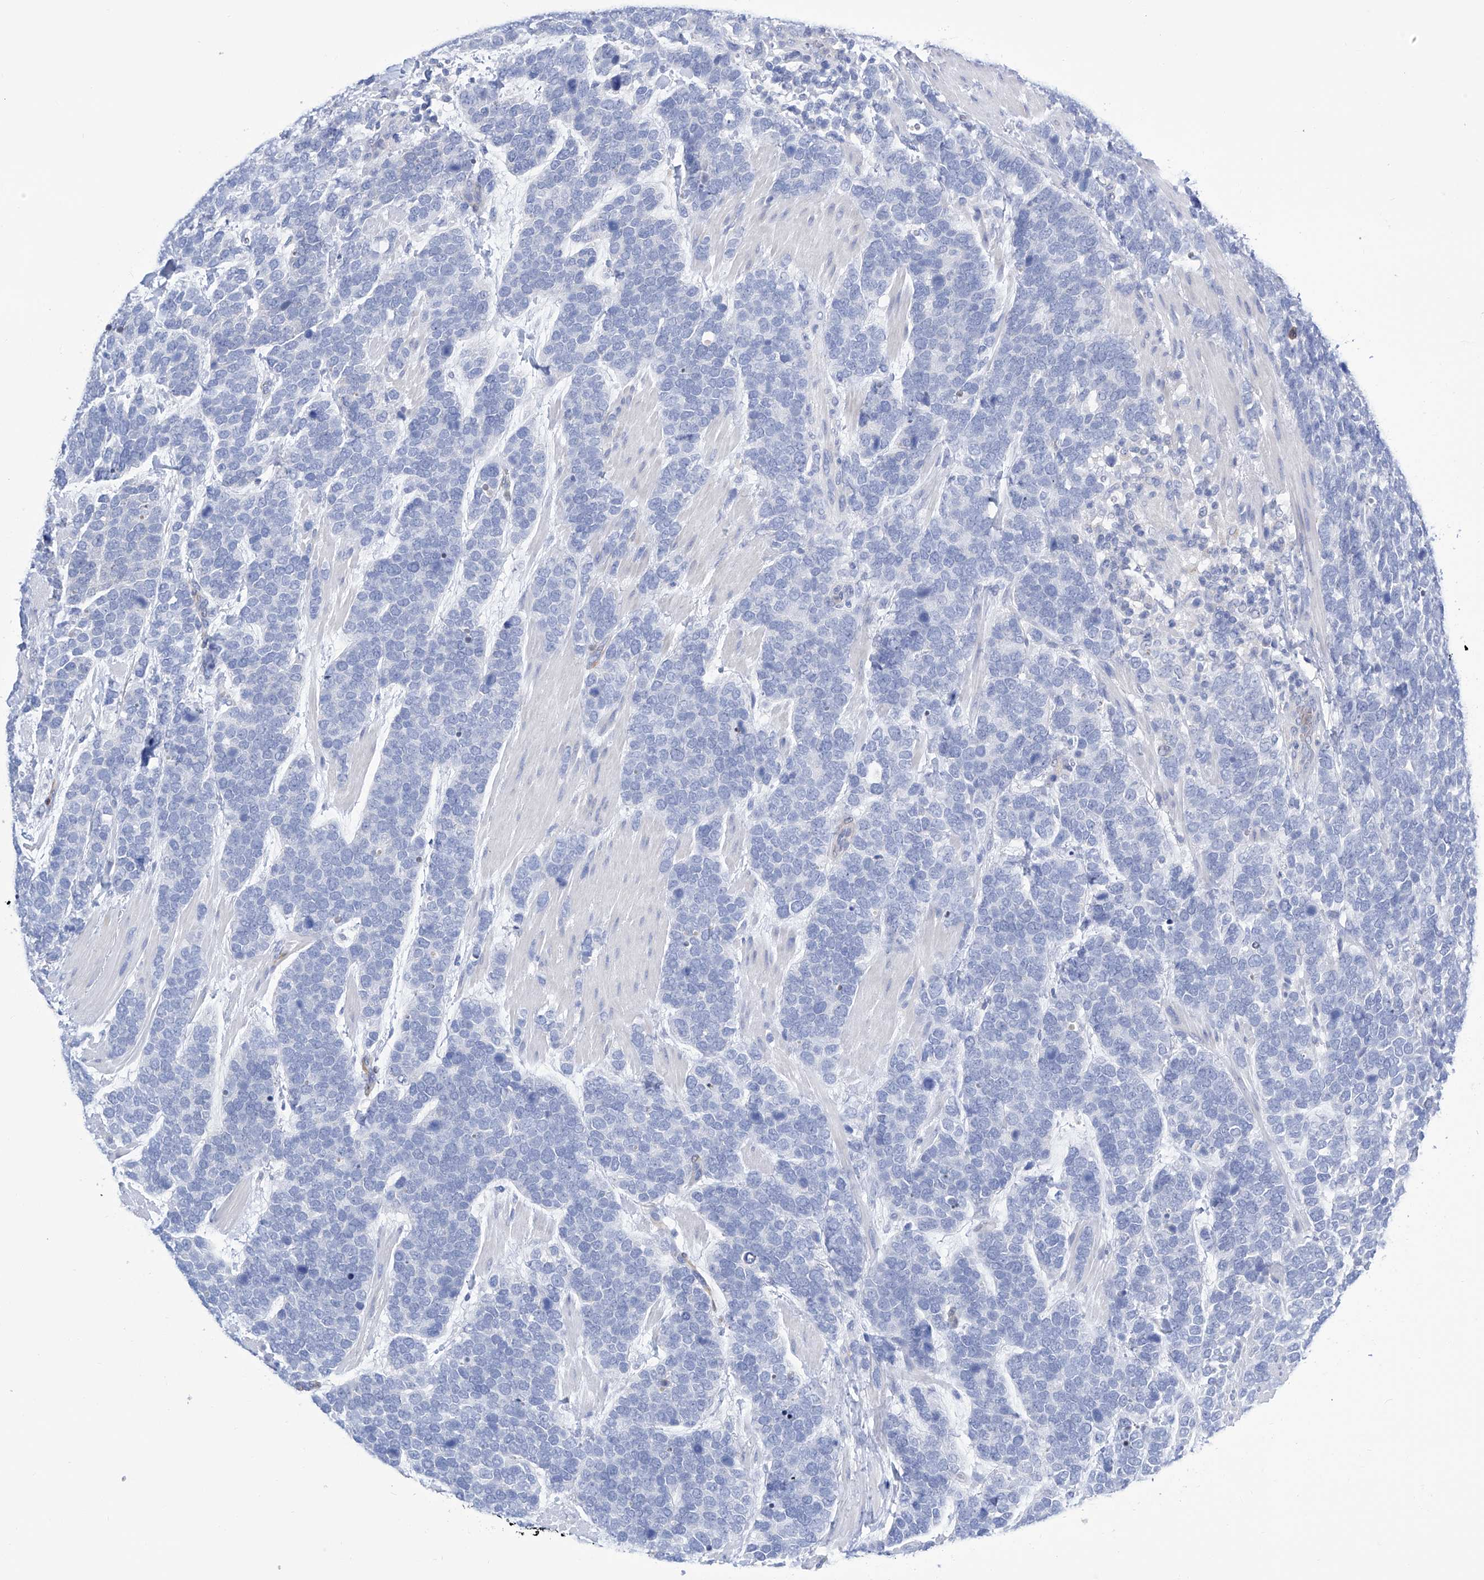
{"staining": {"intensity": "negative", "quantity": "none", "location": "none"}, "tissue": "urothelial cancer", "cell_type": "Tumor cells", "image_type": "cancer", "snomed": [{"axis": "morphology", "description": "Urothelial carcinoma, High grade"}, {"axis": "topography", "description": "Urinary bladder"}], "caption": "An immunohistochemistry (IHC) photomicrograph of urothelial cancer is shown. There is no staining in tumor cells of urothelial cancer.", "gene": "IMPA2", "patient": {"sex": "female", "age": 82}}